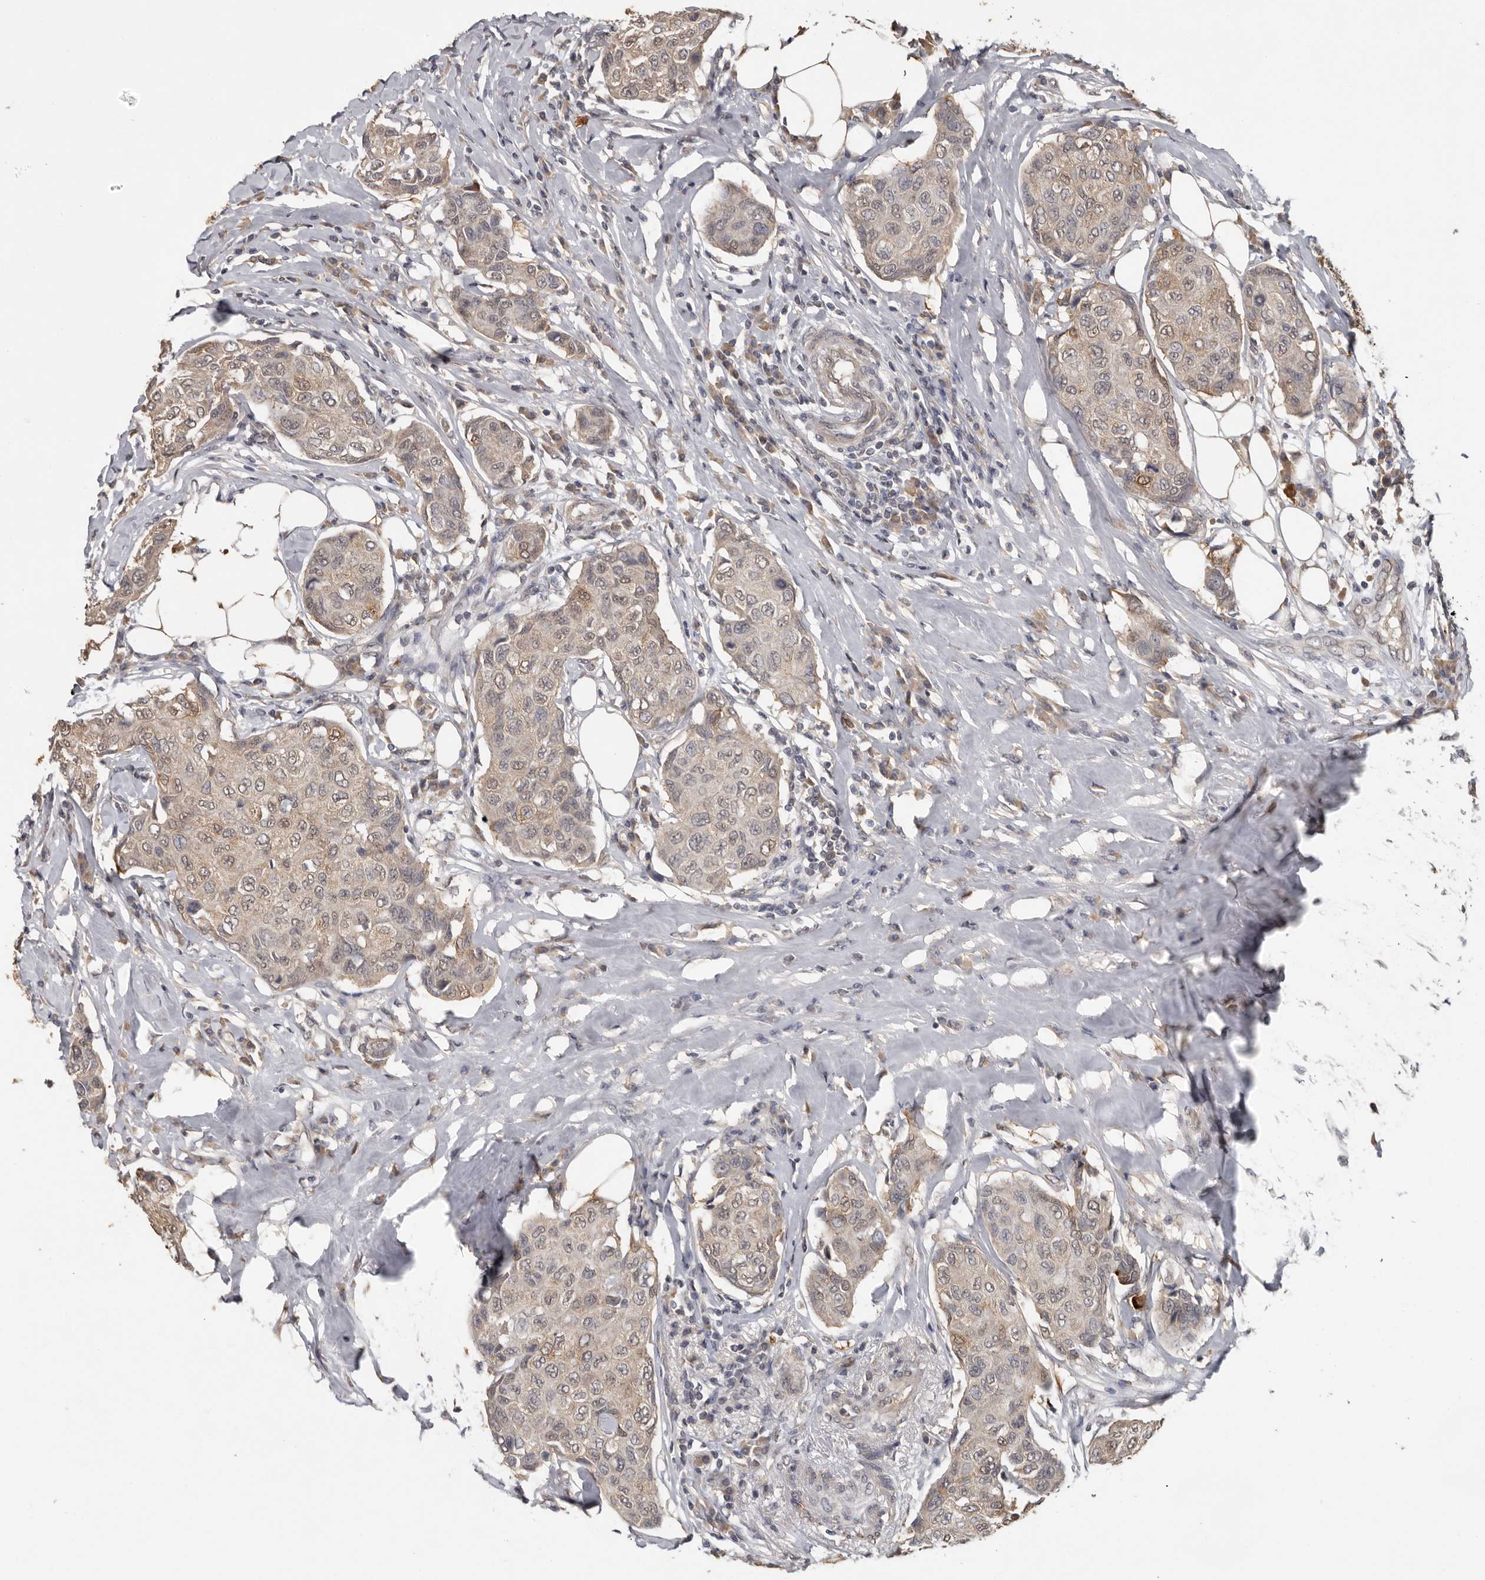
{"staining": {"intensity": "weak", "quantity": "25%-75%", "location": "cytoplasmic/membranous"}, "tissue": "breast cancer", "cell_type": "Tumor cells", "image_type": "cancer", "snomed": [{"axis": "morphology", "description": "Duct carcinoma"}, {"axis": "topography", "description": "Breast"}], "caption": "Weak cytoplasmic/membranous positivity is present in approximately 25%-75% of tumor cells in breast cancer.", "gene": "MTF1", "patient": {"sex": "female", "age": 80}}